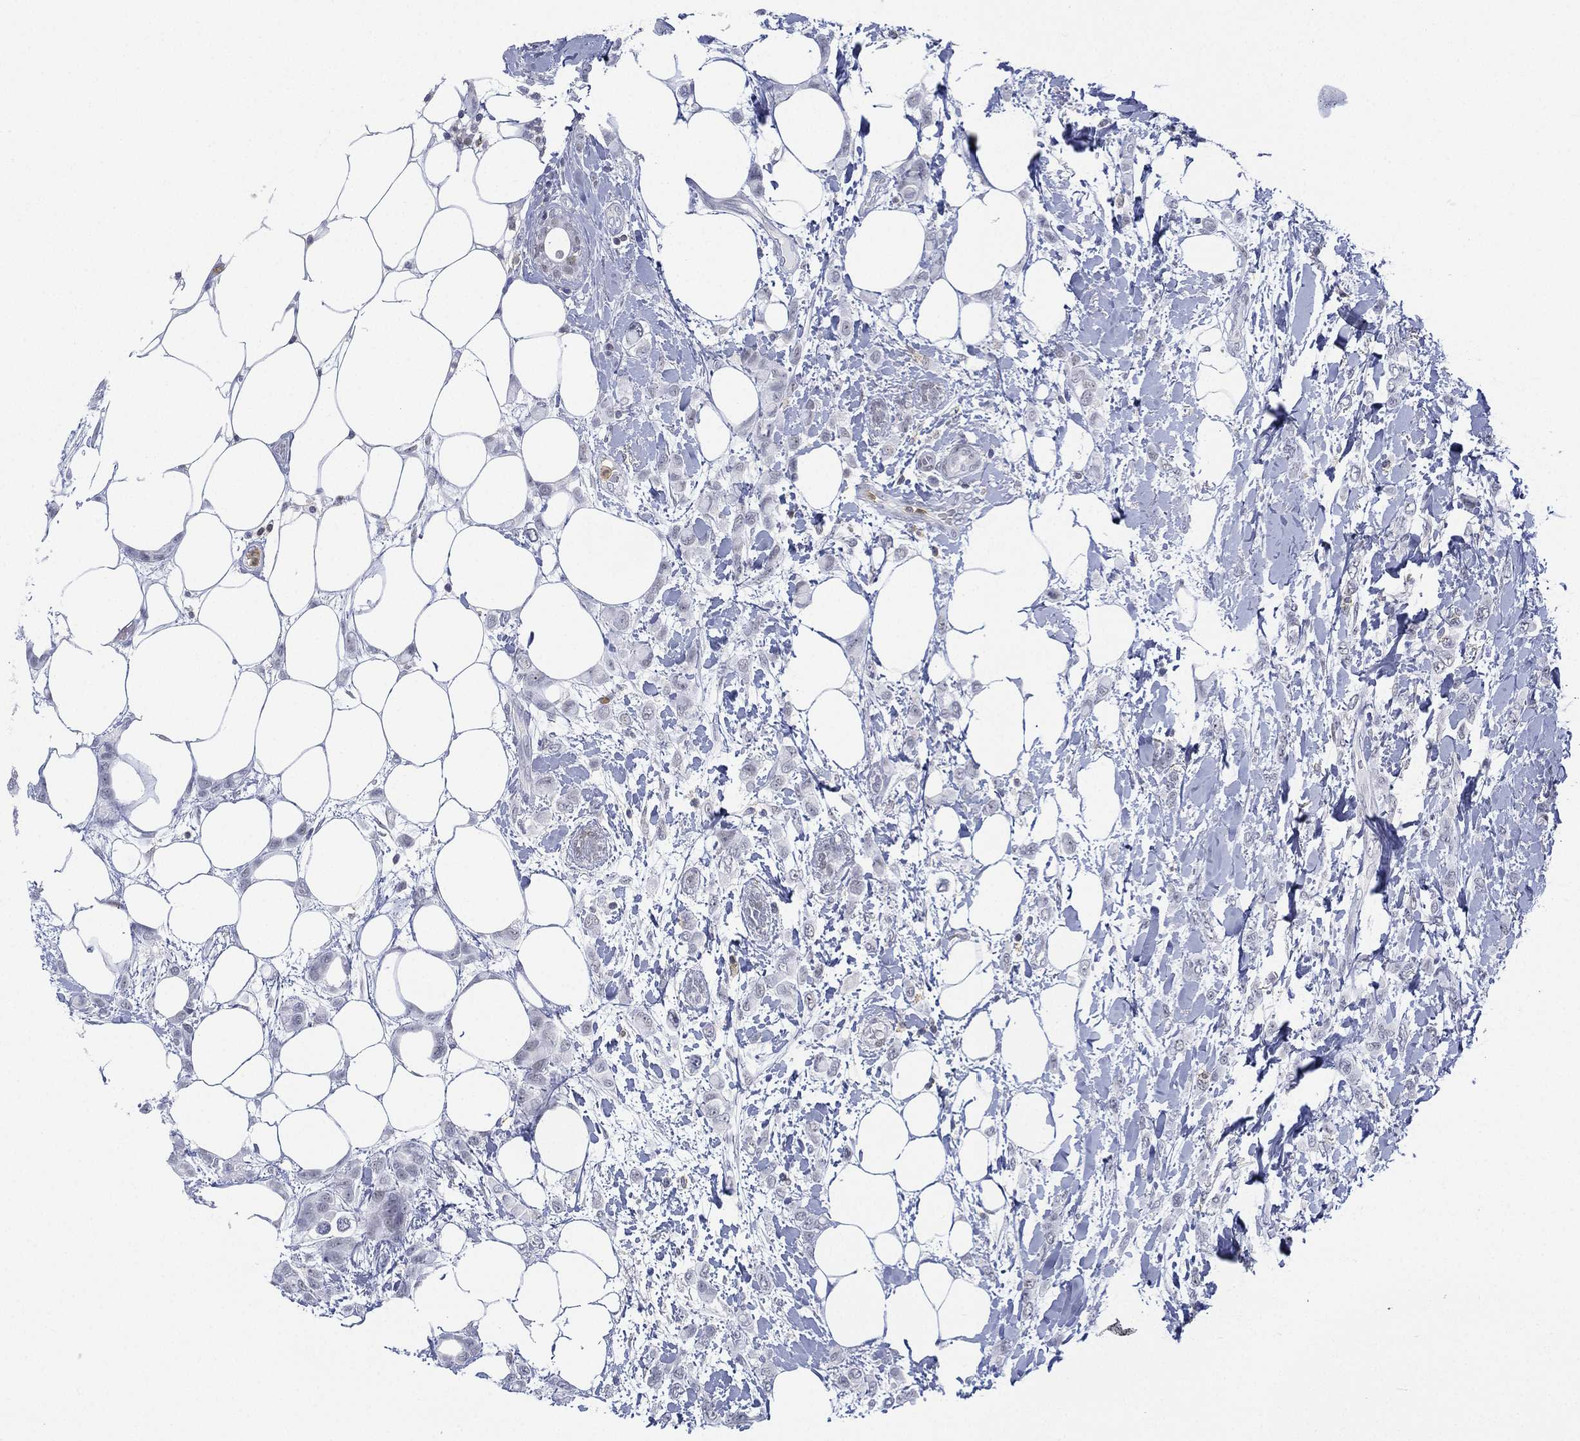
{"staining": {"intensity": "negative", "quantity": "none", "location": "none"}, "tissue": "breast cancer", "cell_type": "Tumor cells", "image_type": "cancer", "snomed": [{"axis": "morphology", "description": "Lobular carcinoma"}, {"axis": "topography", "description": "Breast"}], "caption": "There is no significant expression in tumor cells of lobular carcinoma (breast).", "gene": "ZNF711", "patient": {"sex": "female", "age": 66}}